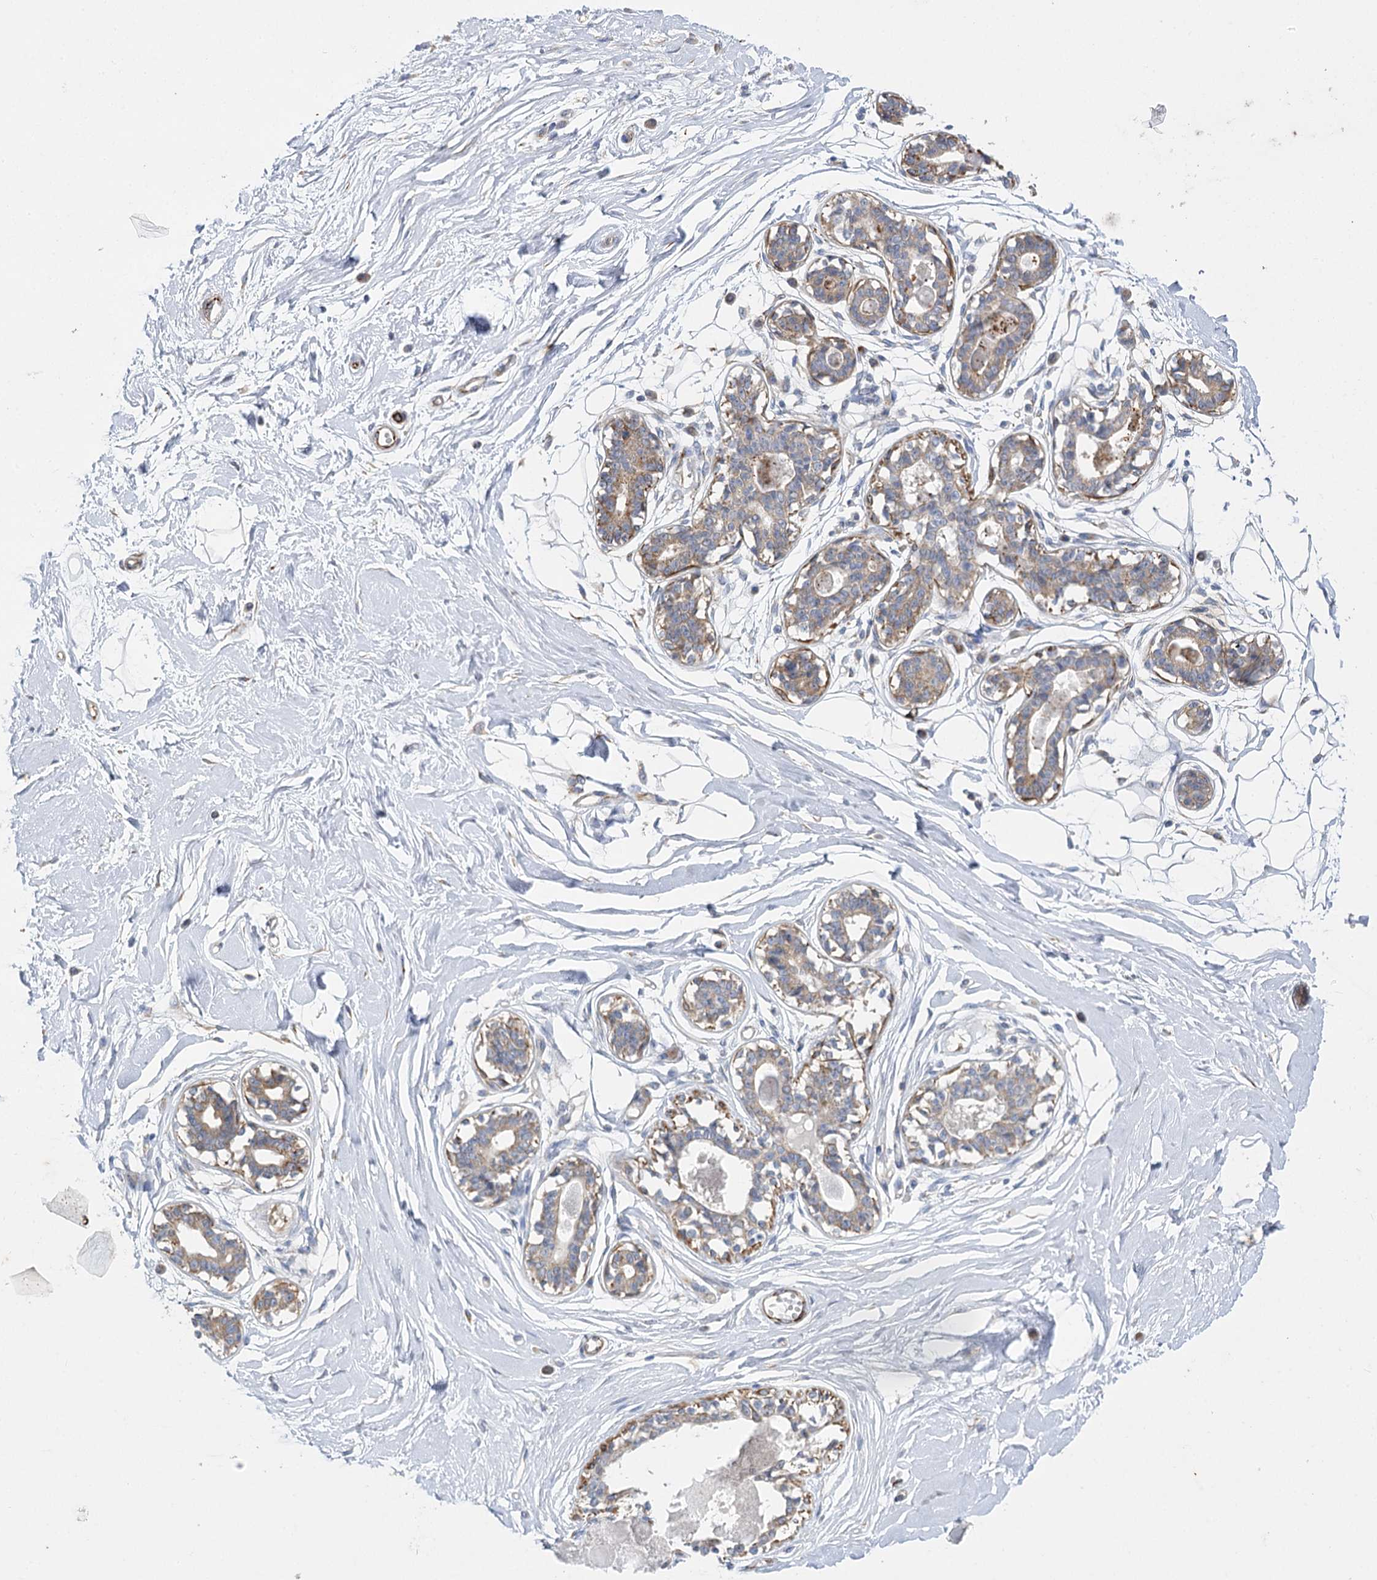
{"staining": {"intensity": "negative", "quantity": "none", "location": "none"}, "tissue": "breast", "cell_type": "Adipocytes", "image_type": "normal", "snomed": [{"axis": "morphology", "description": "Normal tissue, NOS"}, {"axis": "topography", "description": "Breast"}], "caption": "Adipocytes show no significant protein expression in benign breast.", "gene": "DHTKD1", "patient": {"sex": "female", "age": 45}}